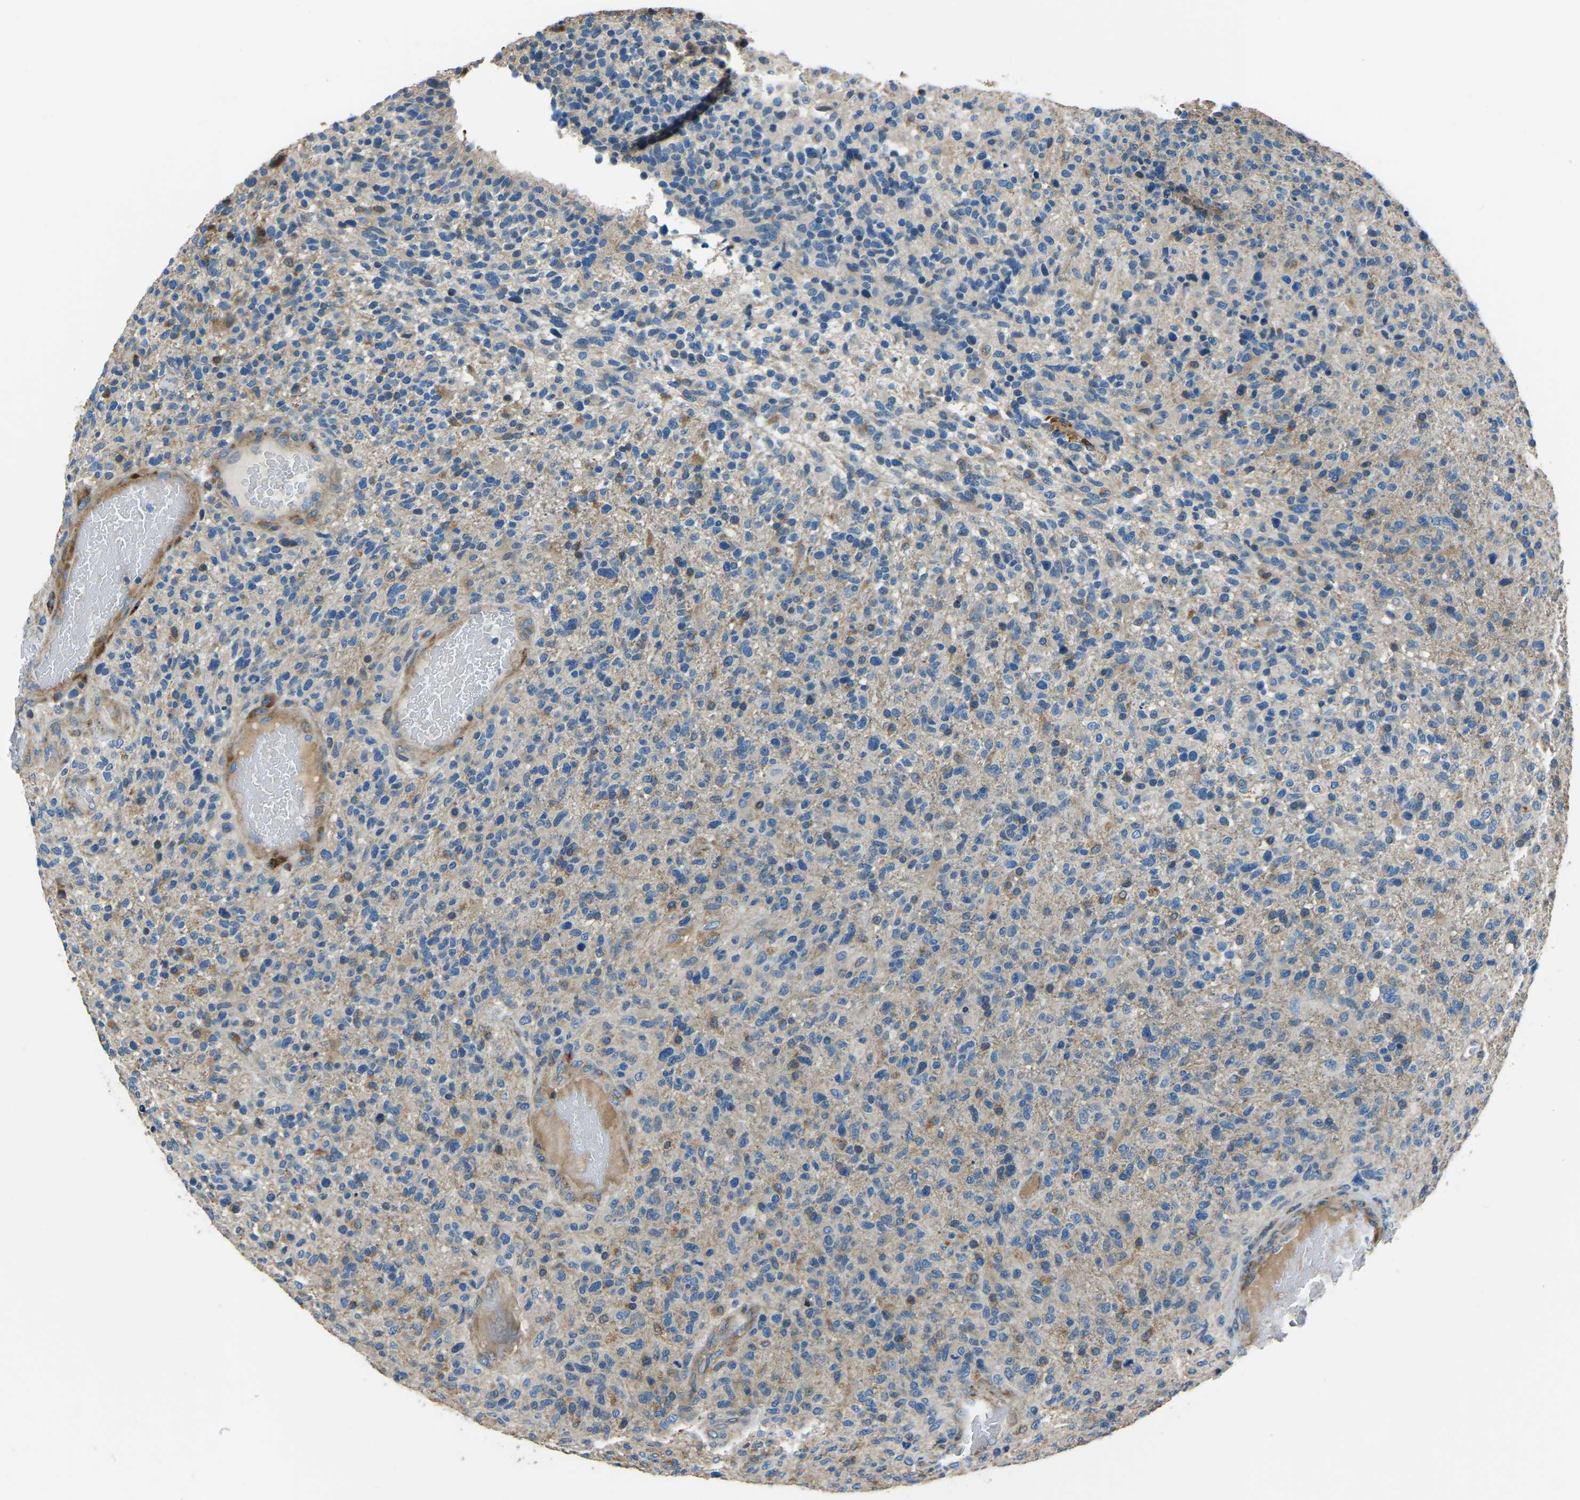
{"staining": {"intensity": "negative", "quantity": "none", "location": "none"}, "tissue": "glioma", "cell_type": "Tumor cells", "image_type": "cancer", "snomed": [{"axis": "morphology", "description": "Glioma, malignant, High grade"}, {"axis": "topography", "description": "Brain"}], "caption": "A photomicrograph of human malignant glioma (high-grade) is negative for staining in tumor cells.", "gene": "COL3A1", "patient": {"sex": "male", "age": 72}}